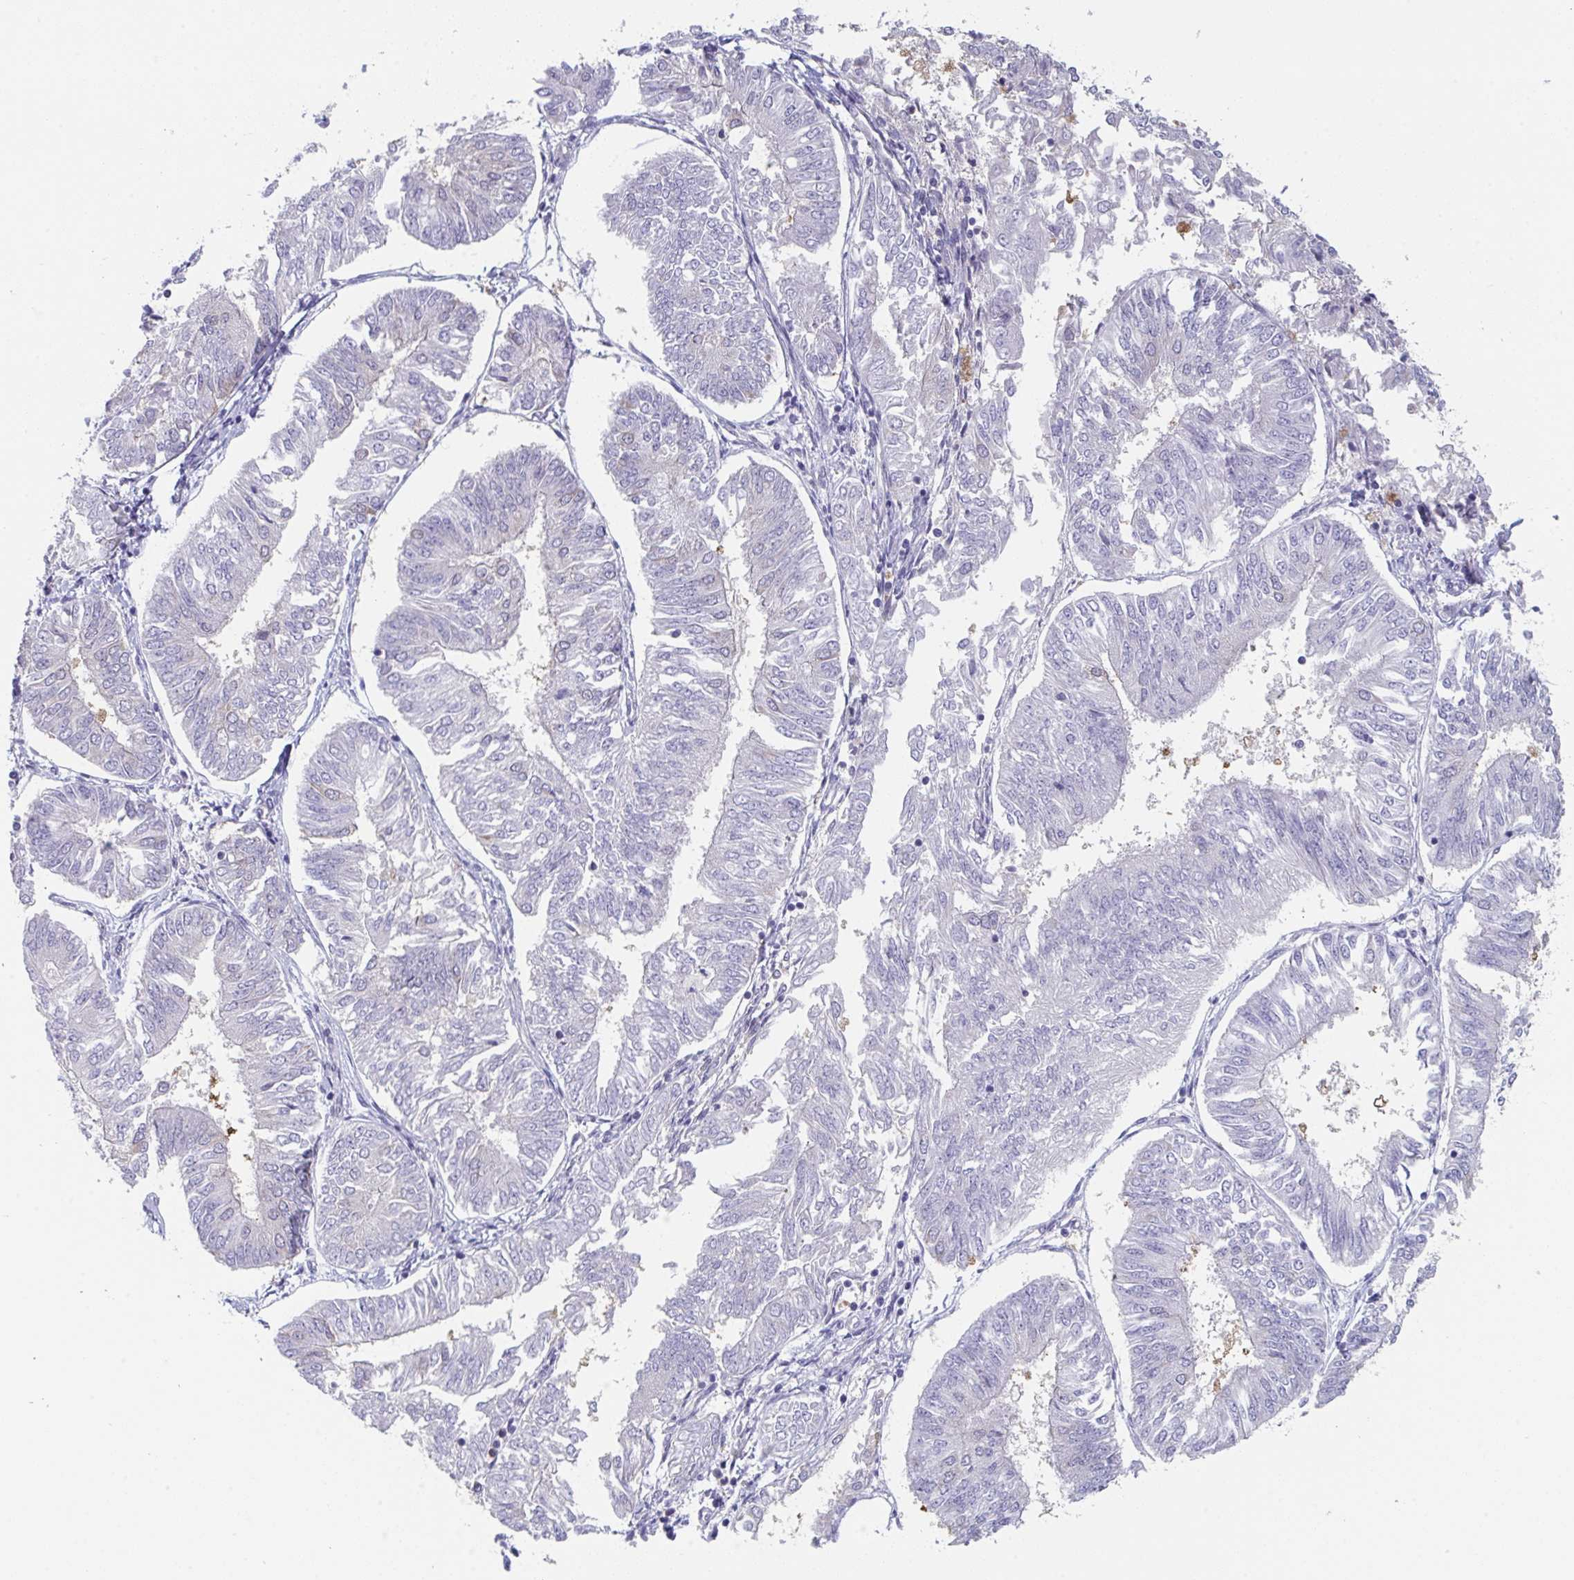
{"staining": {"intensity": "negative", "quantity": "none", "location": "none"}, "tissue": "endometrial cancer", "cell_type": "Tumor cells", "image_type": "cancer", "snomed": [{"axis": "morphology", "description": "Adenocarcinoma, NOS"}, {"axis": "topography", "description": "Endometrium"}], "caption": "Immunohistochemistry (IHC) of human adenocarcinoma (endometrial) reveals no positivity in tumor cells. (DAB (3,3'-diaminobenzidine) IHC, high magnification).", "gene": "PTPRD", "patient": {"sex": "female", "age": 58}}